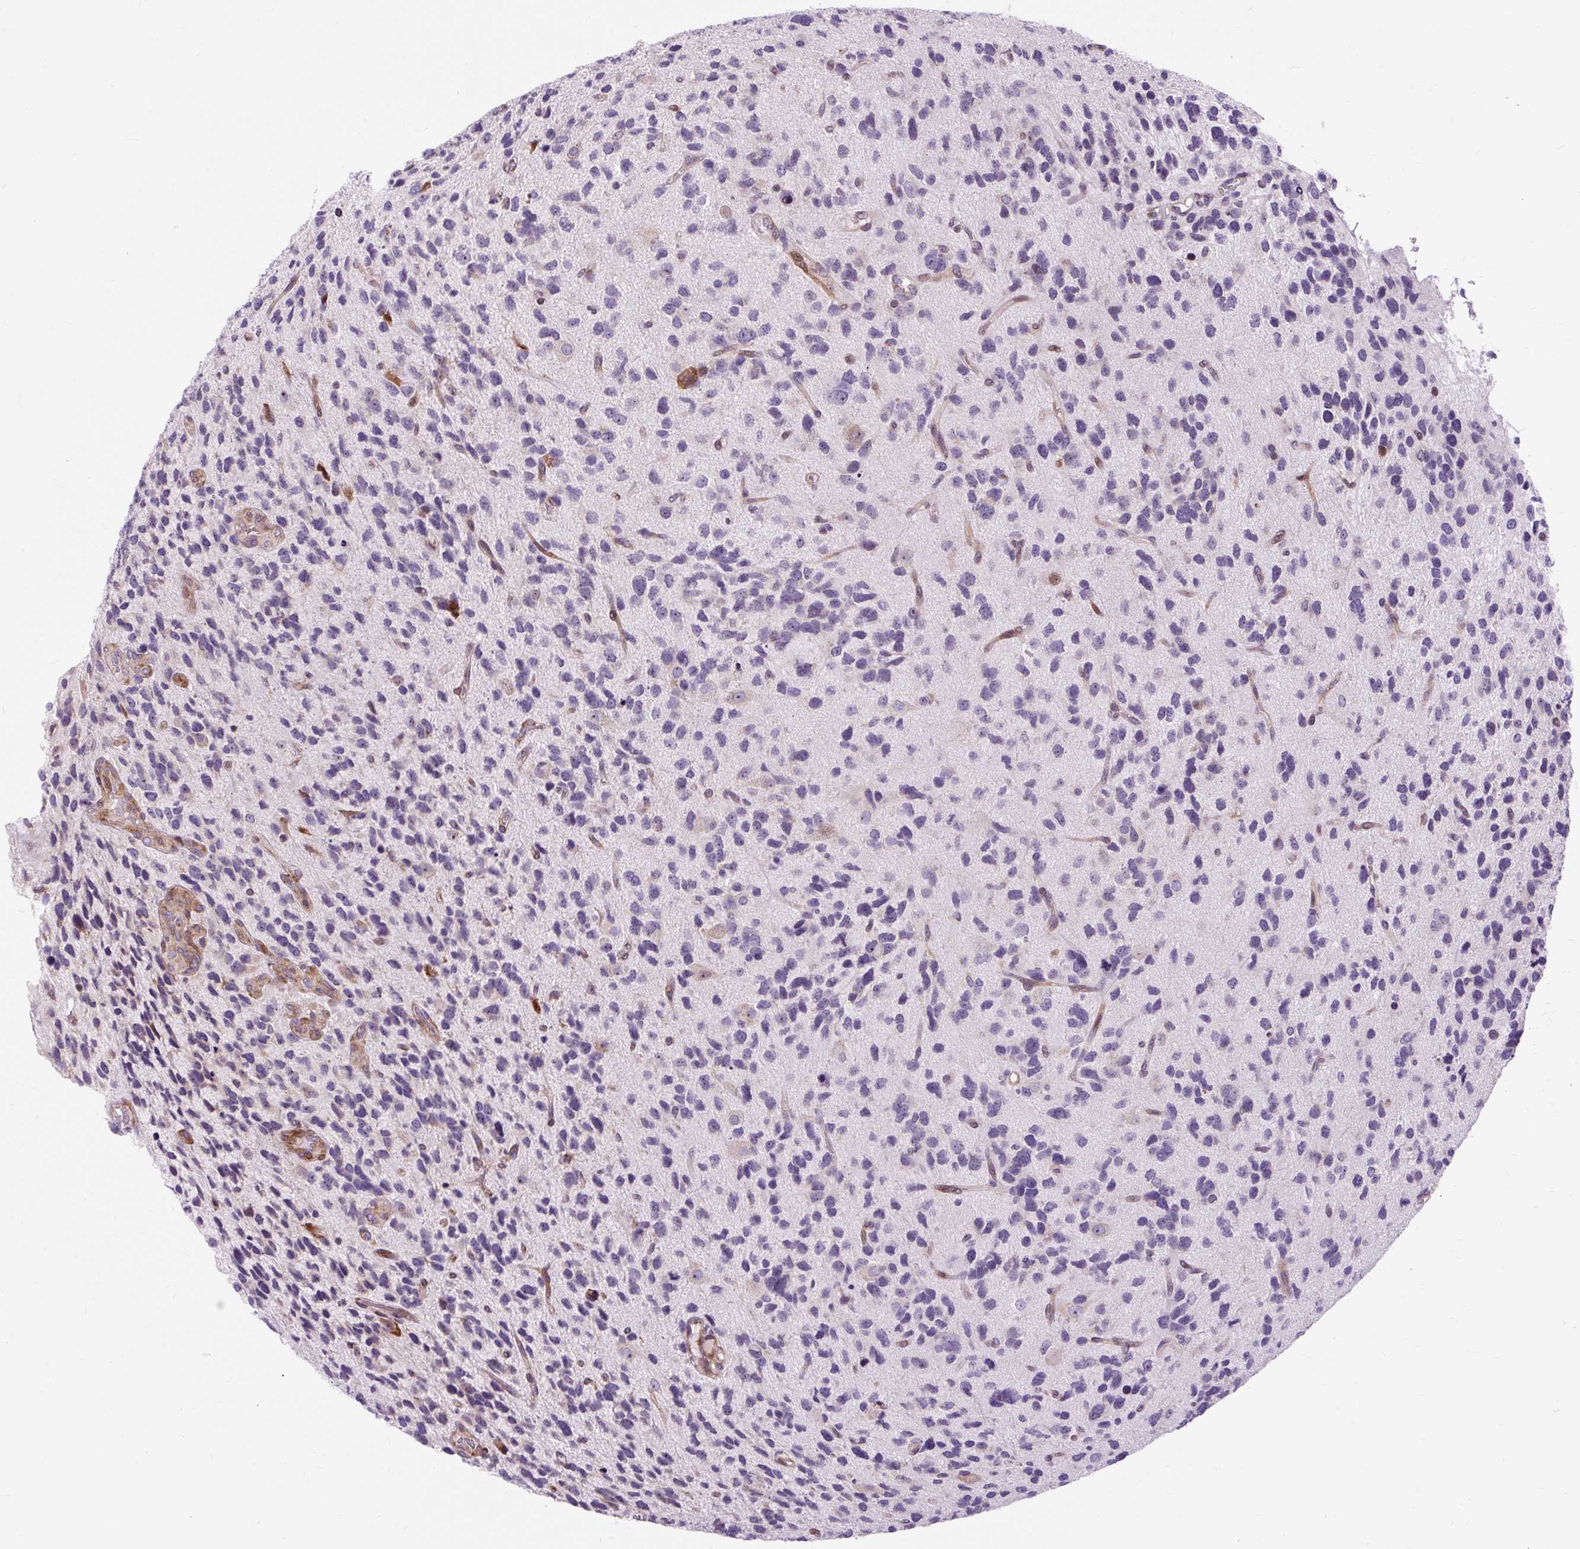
{"staining": {"intensity": "negative", "quantity": "none", "location": "none"}, "tissue": "glioma", "cell_type": "Tumor cells", "image_type": "cancer", "snomed": [{"axis": "morphology", "description": "Glioma, malignant, High grade"}, {"axis": "topography", "description": "Brain"}], "caption": "Tumor cells are negative for brown protein staining in malignant glioma (high-grade).", "gene": "CISD3", "patient": {"sex": "female", "age": 58}}